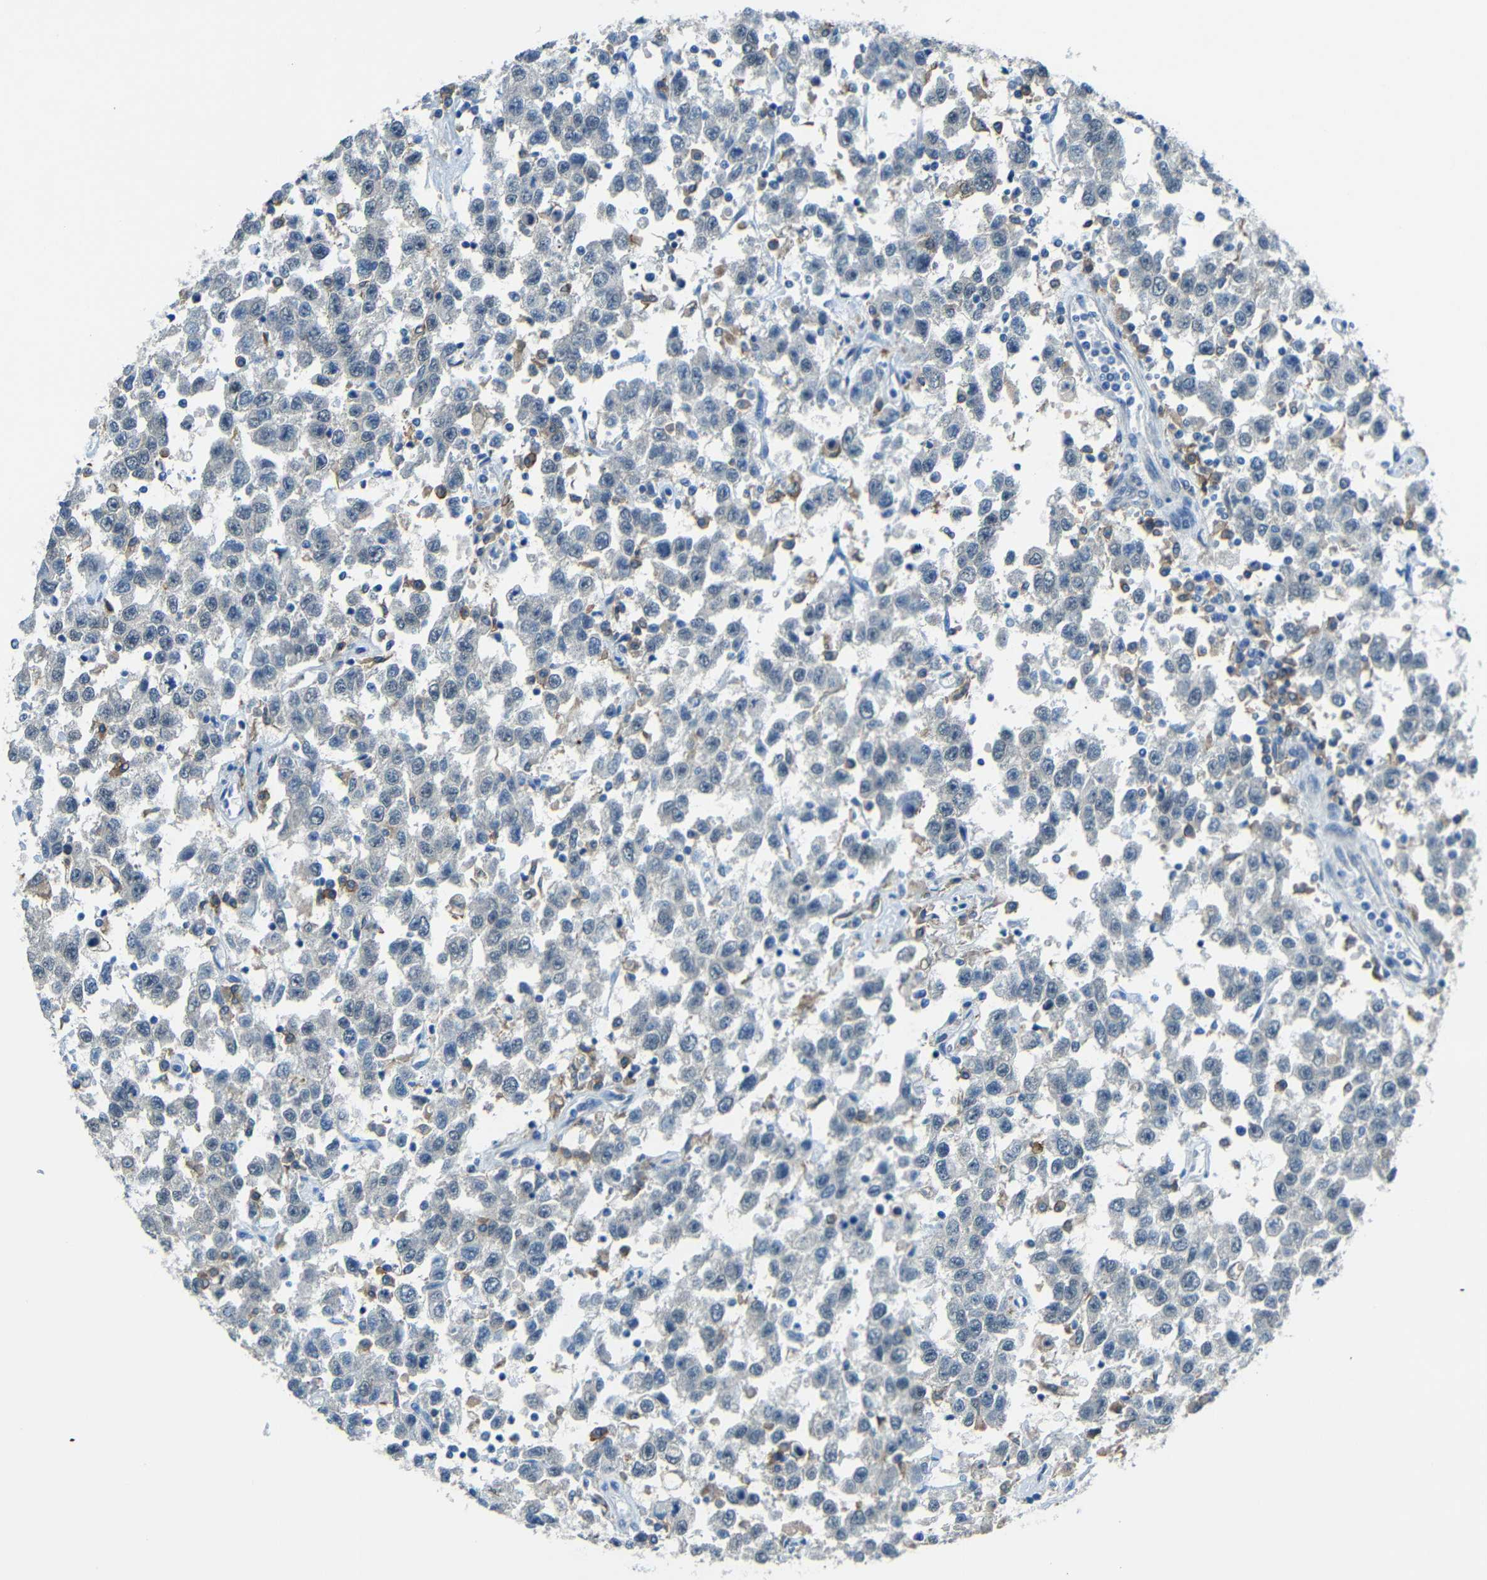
{"staining": {"intensity": "negative", "quantity": "none", "location": "none"}, "tissue": "testis cancer", "cell_type": "Tumor cells", "image_type": "cancer", "snomed": [{"axis": "morphology", "description": "Seminoma, NOS"}, {"axis": "topography", "description": "Testis"}], "caption": "Testis cancer was stained to show a protein in brown. There is no significant positivity in tumor cells.", "gene": "ANKRD22", "patient": {"sex": "male", "age": 41}}